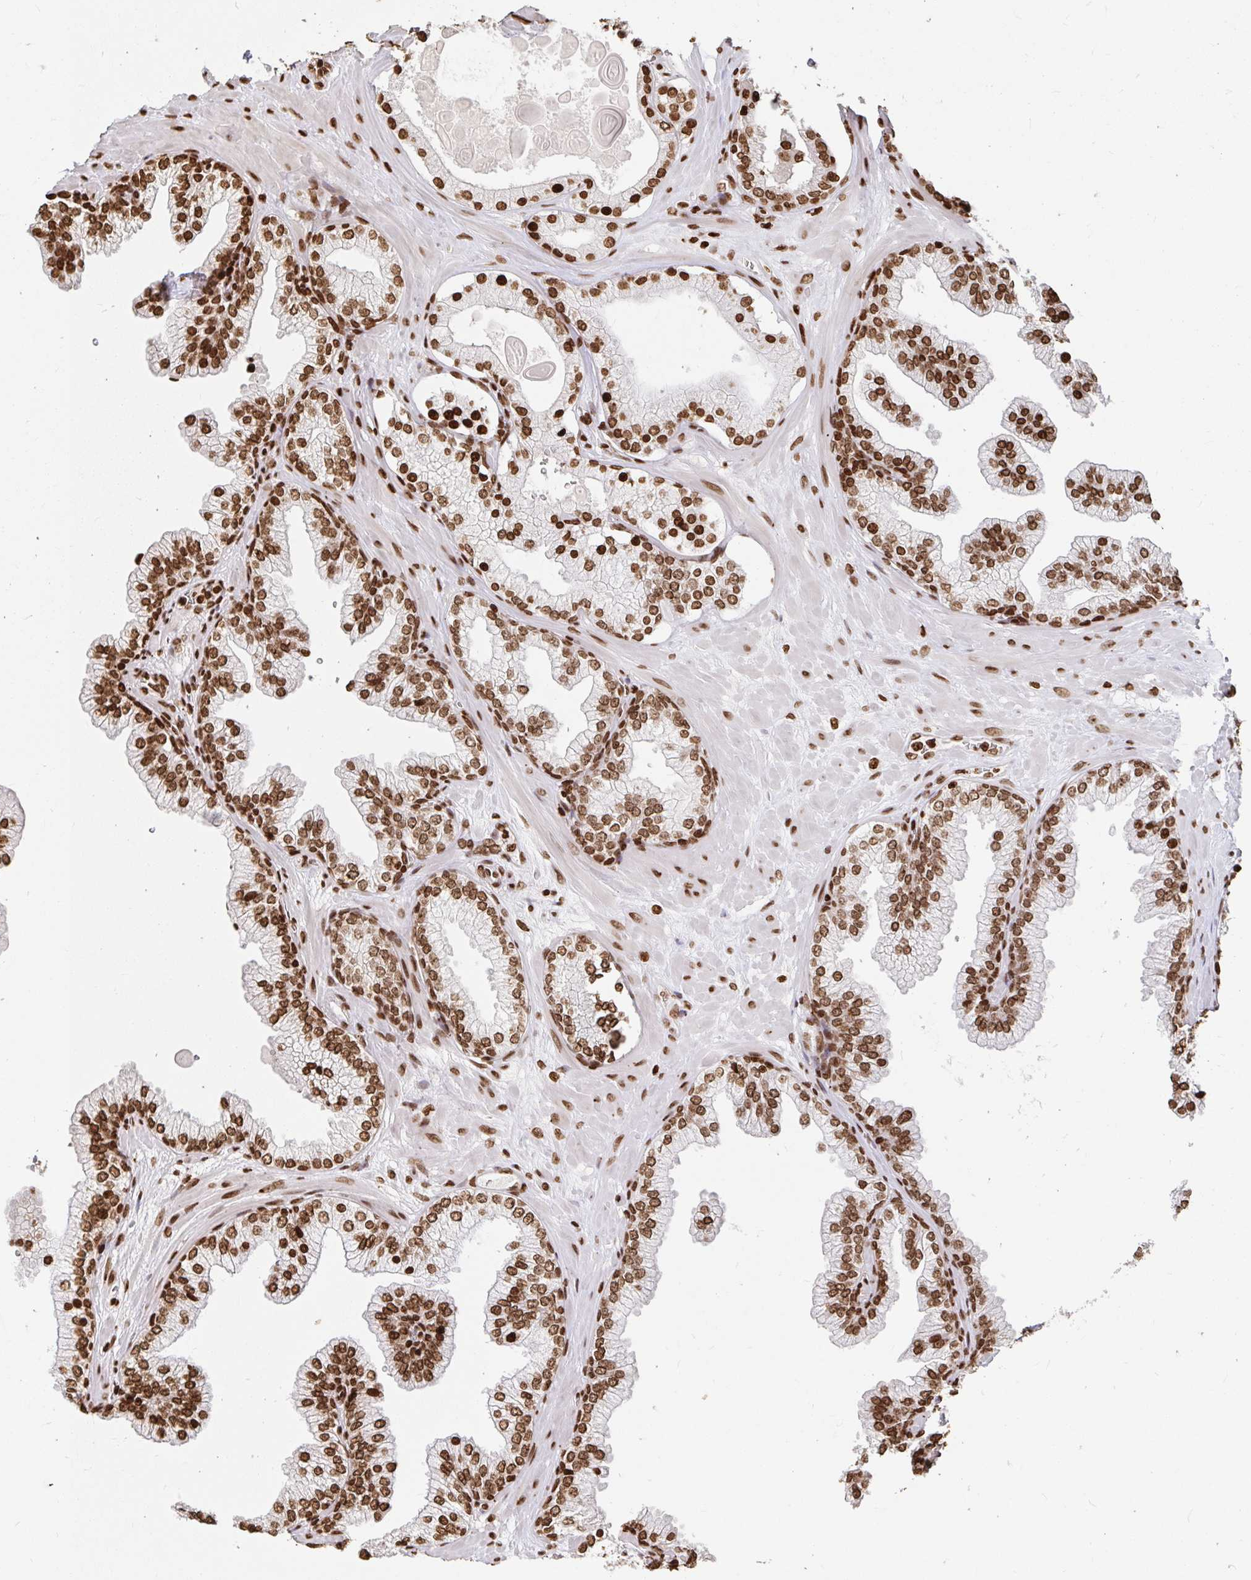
{"staining": {"intensity": "strong", "quantity": ">75%", "location": "nuclear"}, "tissue": "prostate", "cell_type": "Glandular cells", "image_type": "normal", "snomed": [{"axis": "morphology", "description": "Normal tissue, NOS"}, {"axis": "topography", "description": "Prostate"}, {"axis": "topography", "description": "Peripheral nerve tissue"}], "caption": "Protein staining reveals strong nuclear staining in about >75% of glandular cells in normal prostate.", "gene": "H2BC5", "patient": {"sex": "male", "age": 61}}